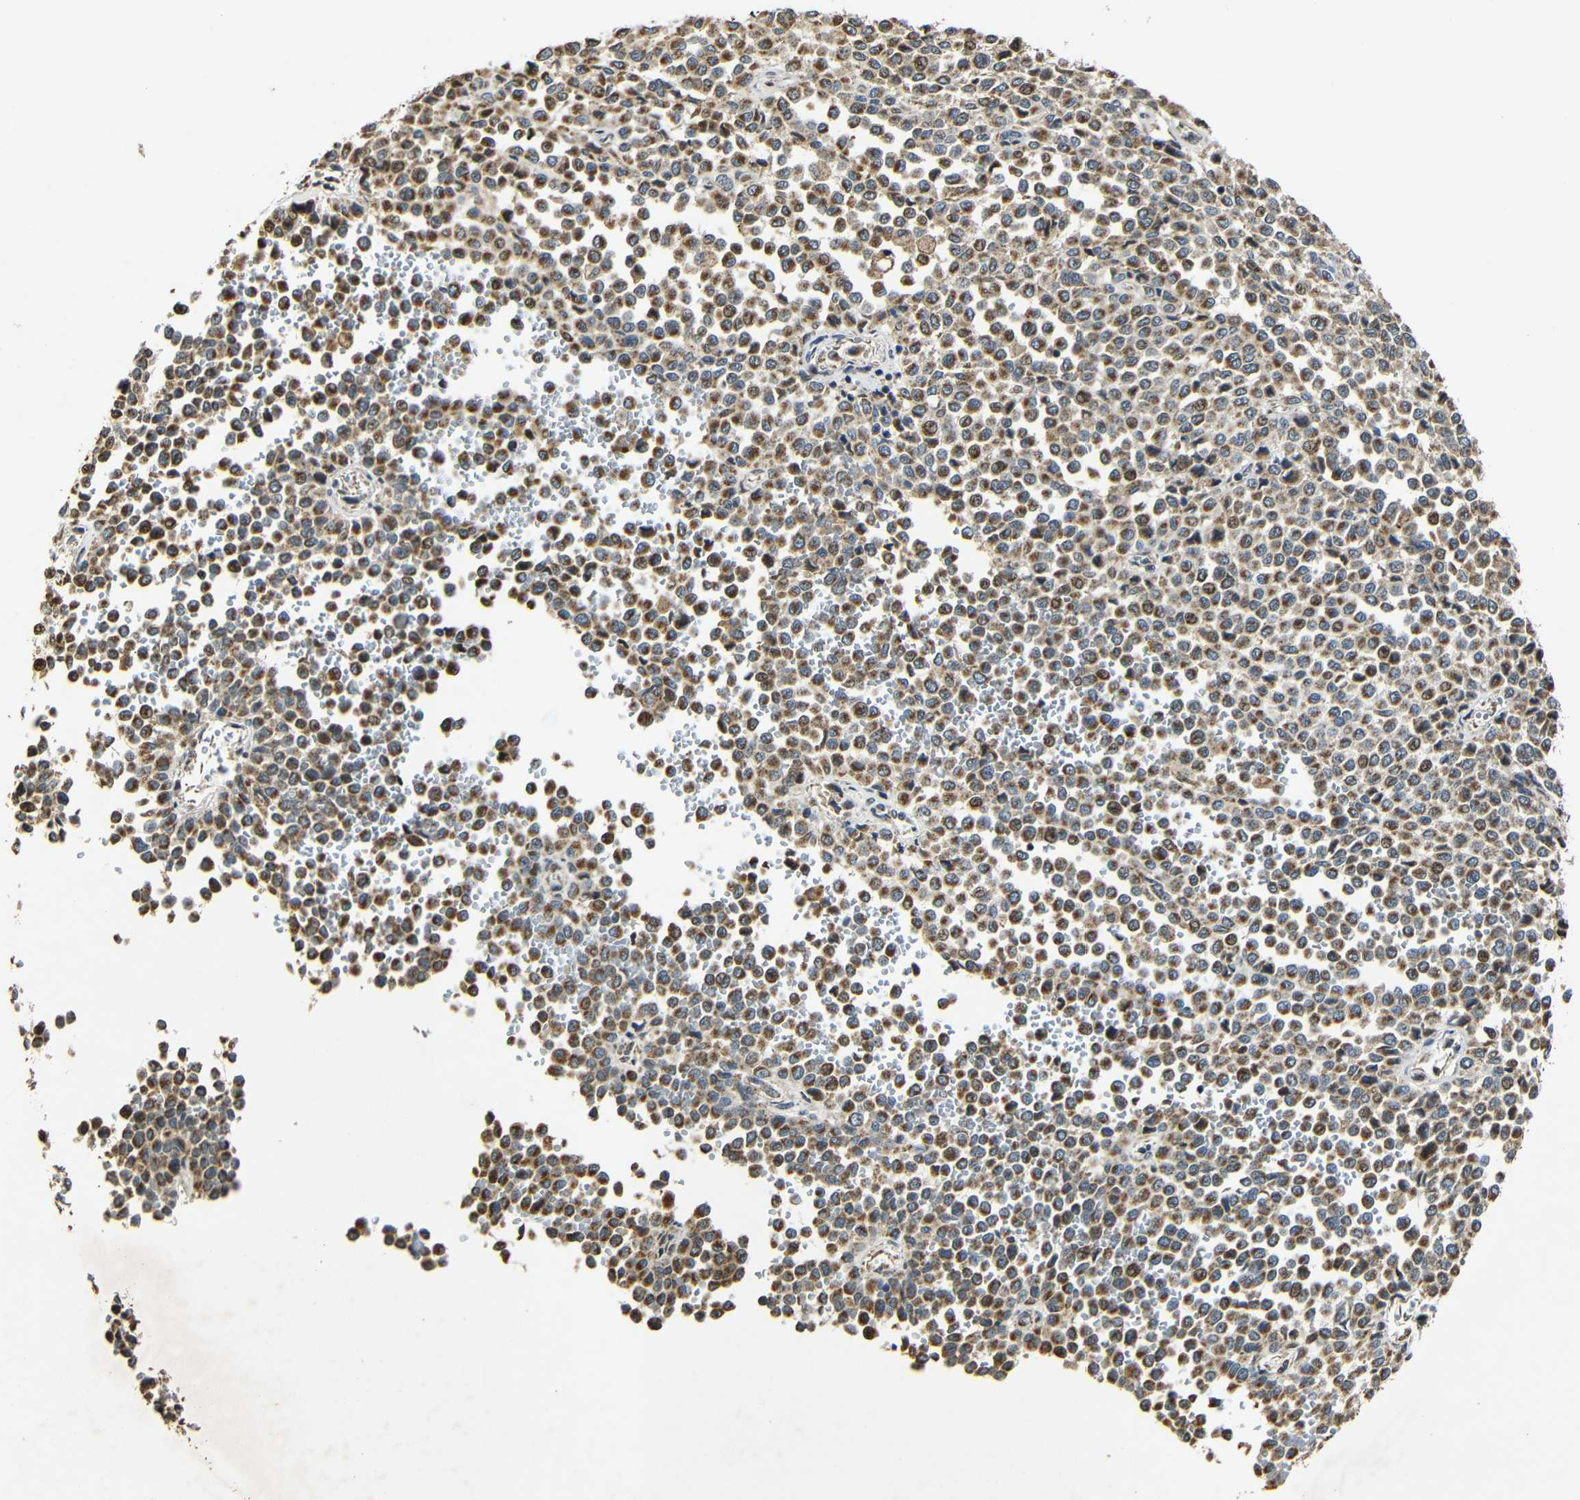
{"staining": {"intensity": "strong", "quantity": ">75%", "location": "cytoplasmic/membranous"}, "tissue": "melanoma", "cell_type": "Tumor cells", "image_type": "cancer", "snomed": [{"axis": "morphology", "description": "Malignant melanoma, Metastatic site"}, {"axis": "topography", "description": "Pancreas"}], "caption": "Immunohistochemistry (DAB) staining of melanoma shows strong cytoplasmic/membranous protein staining in about >75% of tumor cells. (Stains: DAB (3,3'-diaminobenzidine) in brown, nuclei in blue, Microscopy: brightfield microscopy at high magnification).", "gene": "KAZALD1", "patient": {"sex": "female", "age": 30}}